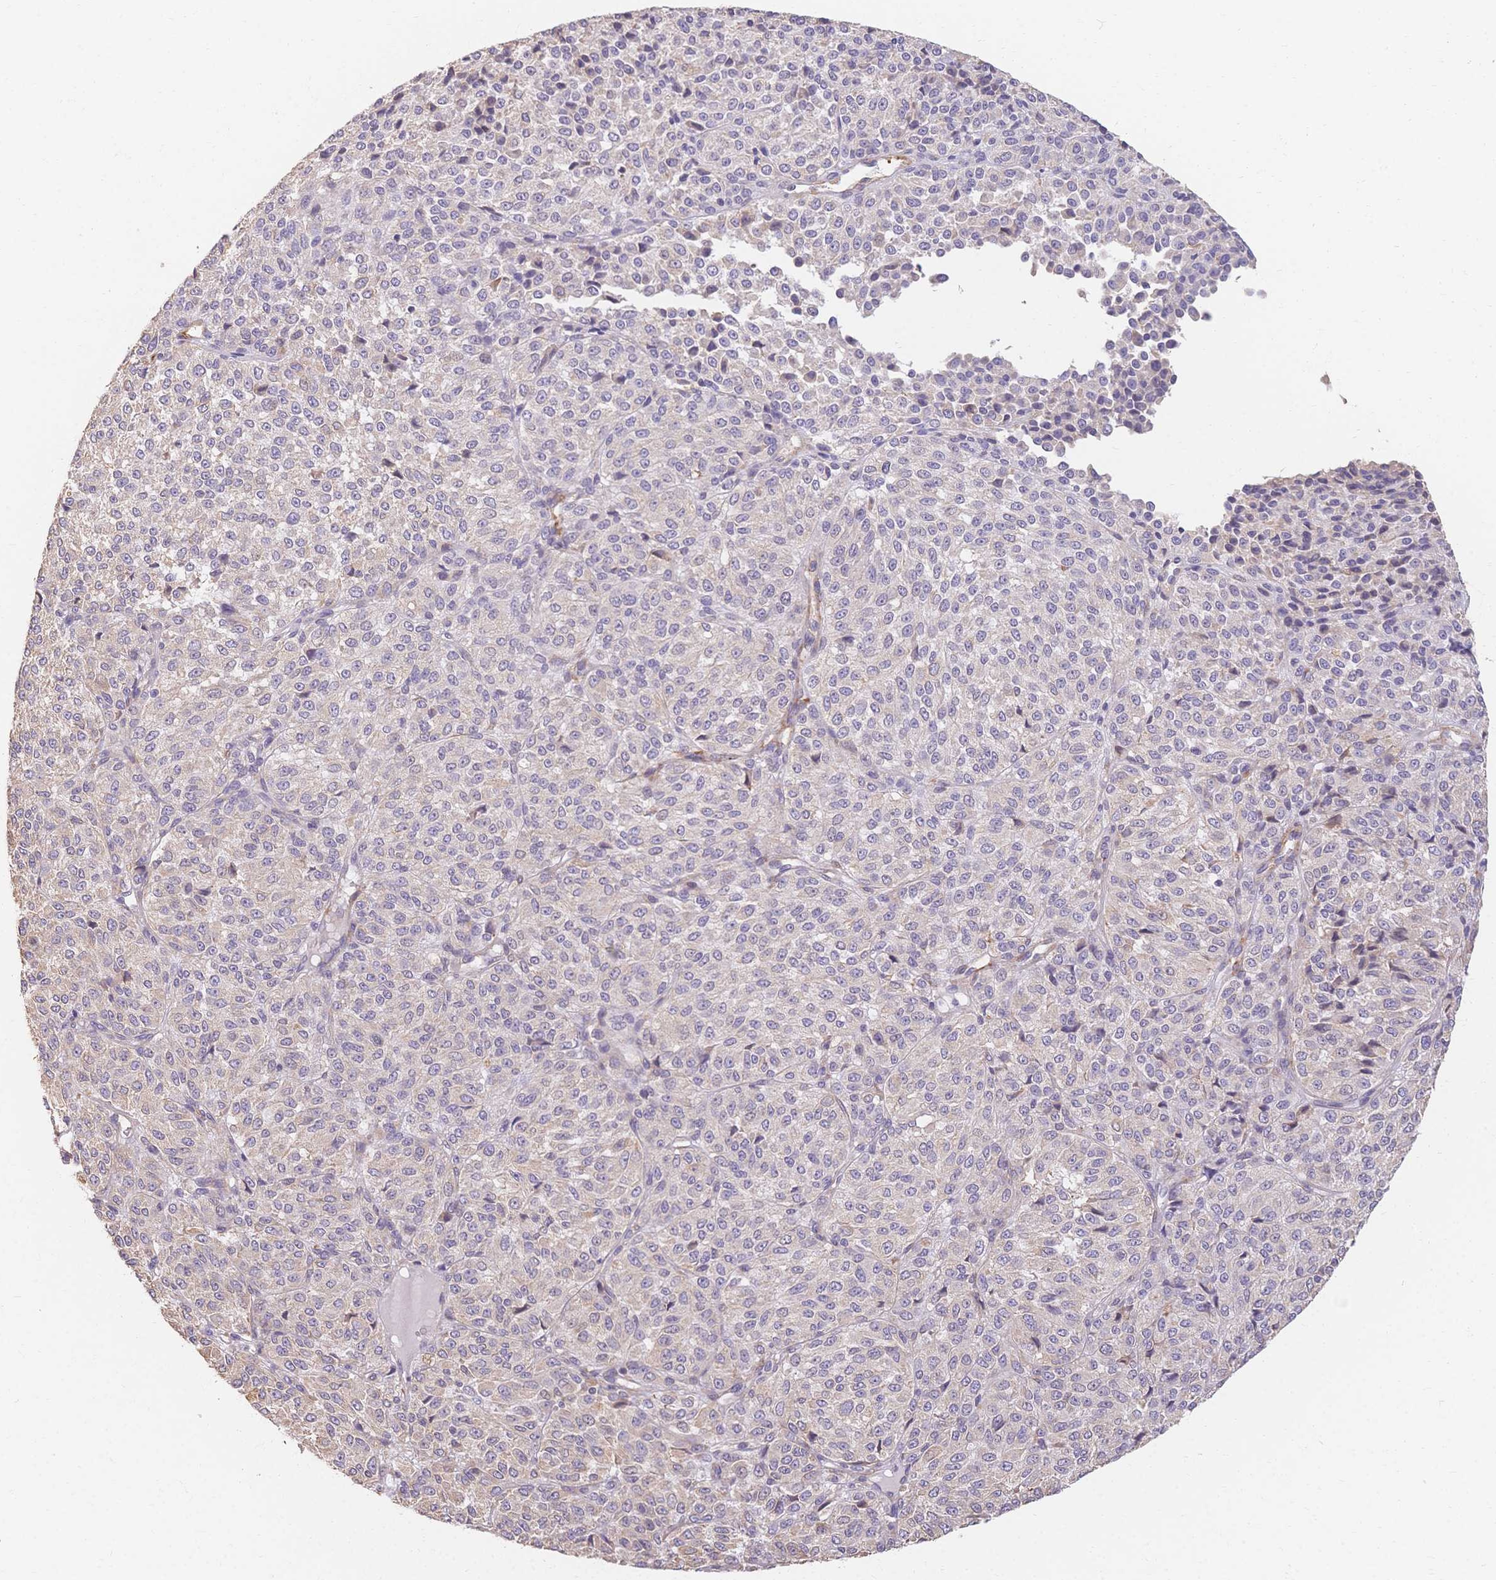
{"staining": {"intensity": "negative", "quantity": "none", "location": "none"}, "tissue": "melanoma", "cell_type": "Tumor cells", "image_type": "cancer", "snomed": [{"axis": "morphology", "description": "Malignant melanoma, Metastatic site"}, {"axis": "topography", "description": "Brain"}], "caption": "This is an IHC photomicrograph of human malignant melanoma (metastatic site). There is no staining in tumor cells.", "gene": "HS3ST5", "patient": {"sex": "female", "age": 56}}